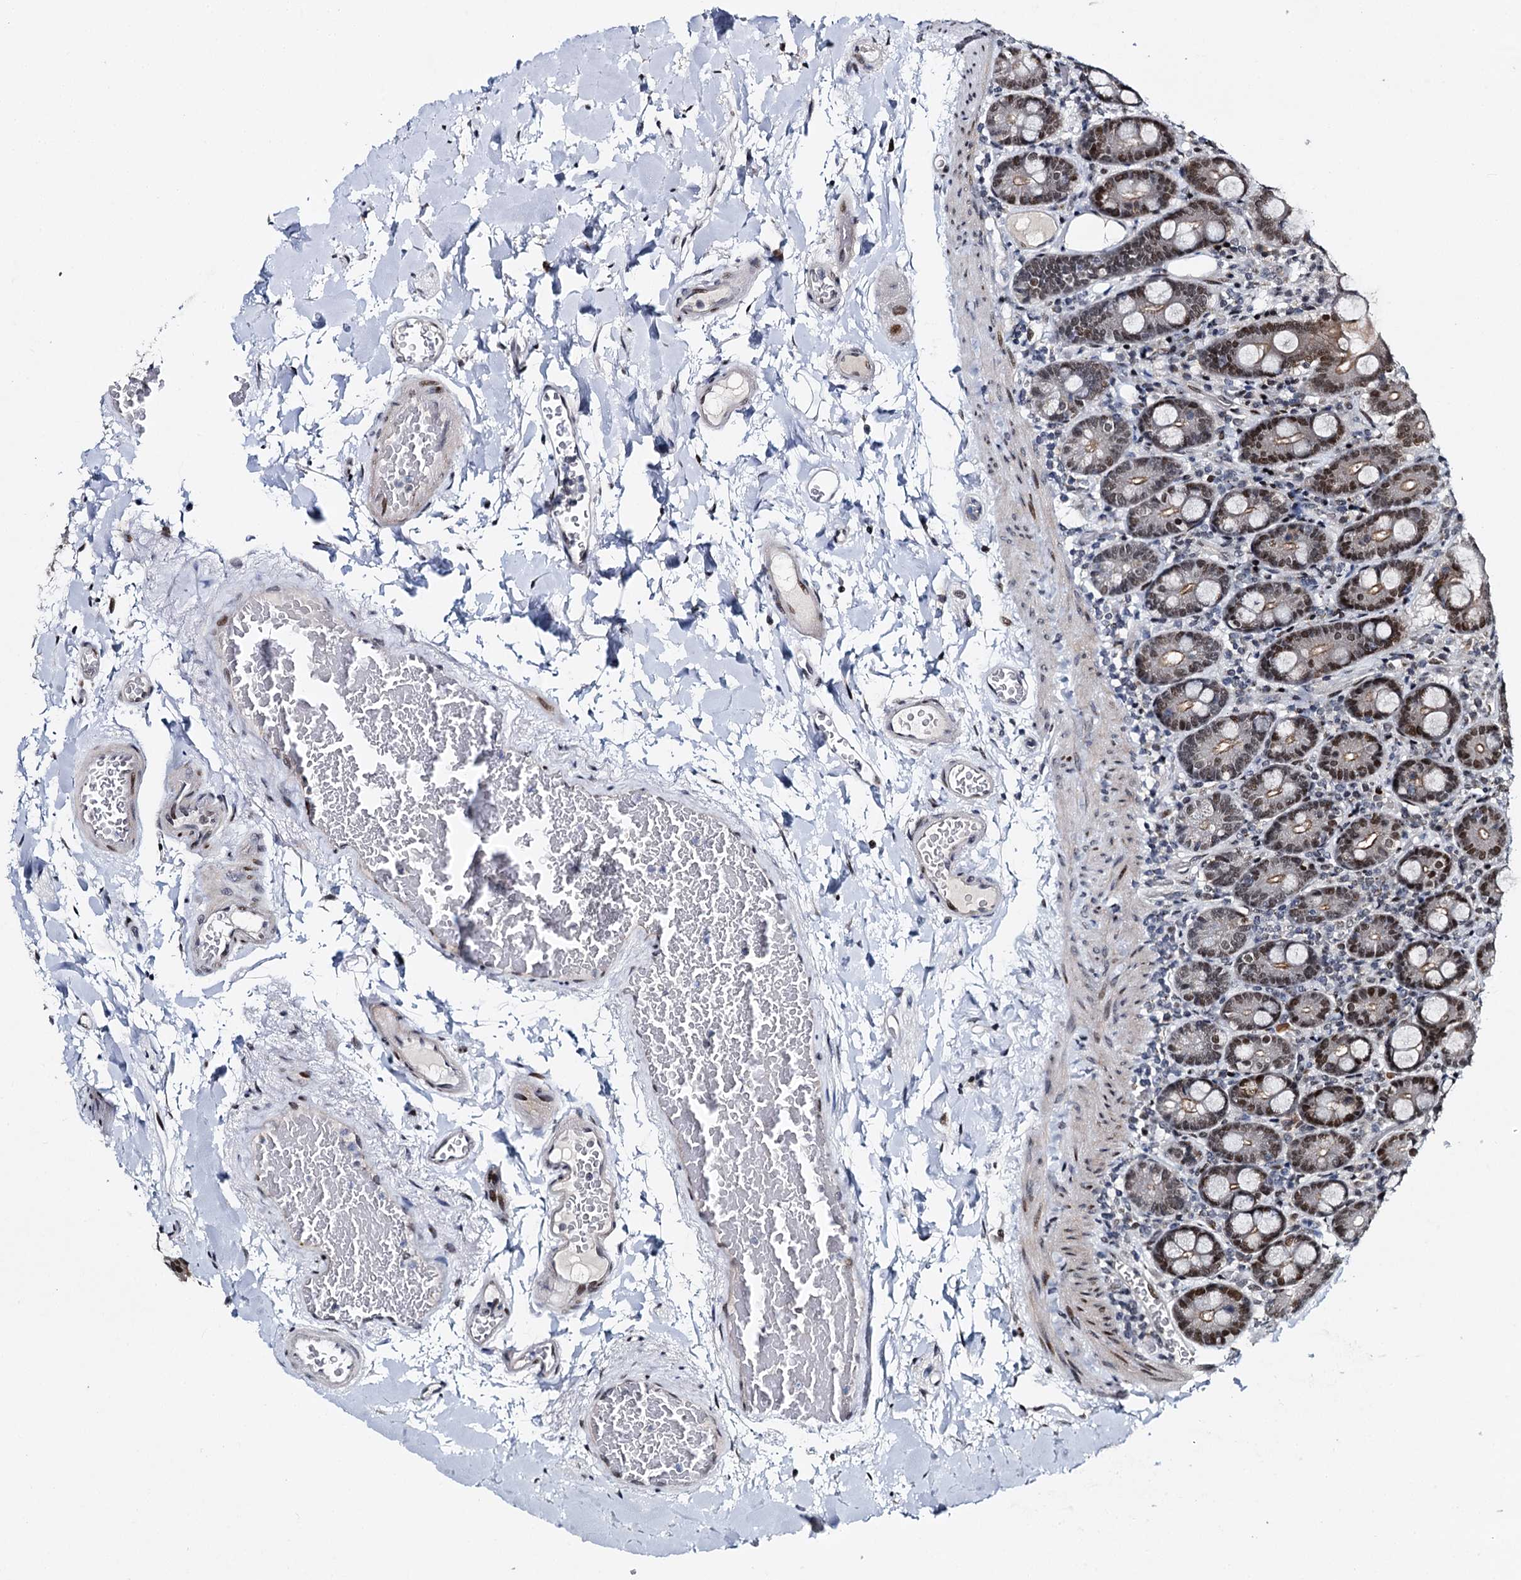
{"staining": {"intensity": "moderate", "quantity": ">75%", "location": "cytoplasmic/membranous,nuclear"}, "tissue": "duodenum", "cell_type": "Glandular cells", "image_type": "normal", "snomed": [{"axis": "morphology", "description": "Normal tissue, NOS"}, {"axis": "topography", "description": "Duodenum"}], "caption": "DAB immunohistochemical staining of normal human duodenum reveals moderate cytoplasmic/membranous,nuclear protein positivity in about >75% of glandular cells.", "gene": "RUFY2", "patient": {"sex": "male", "age": 55}}